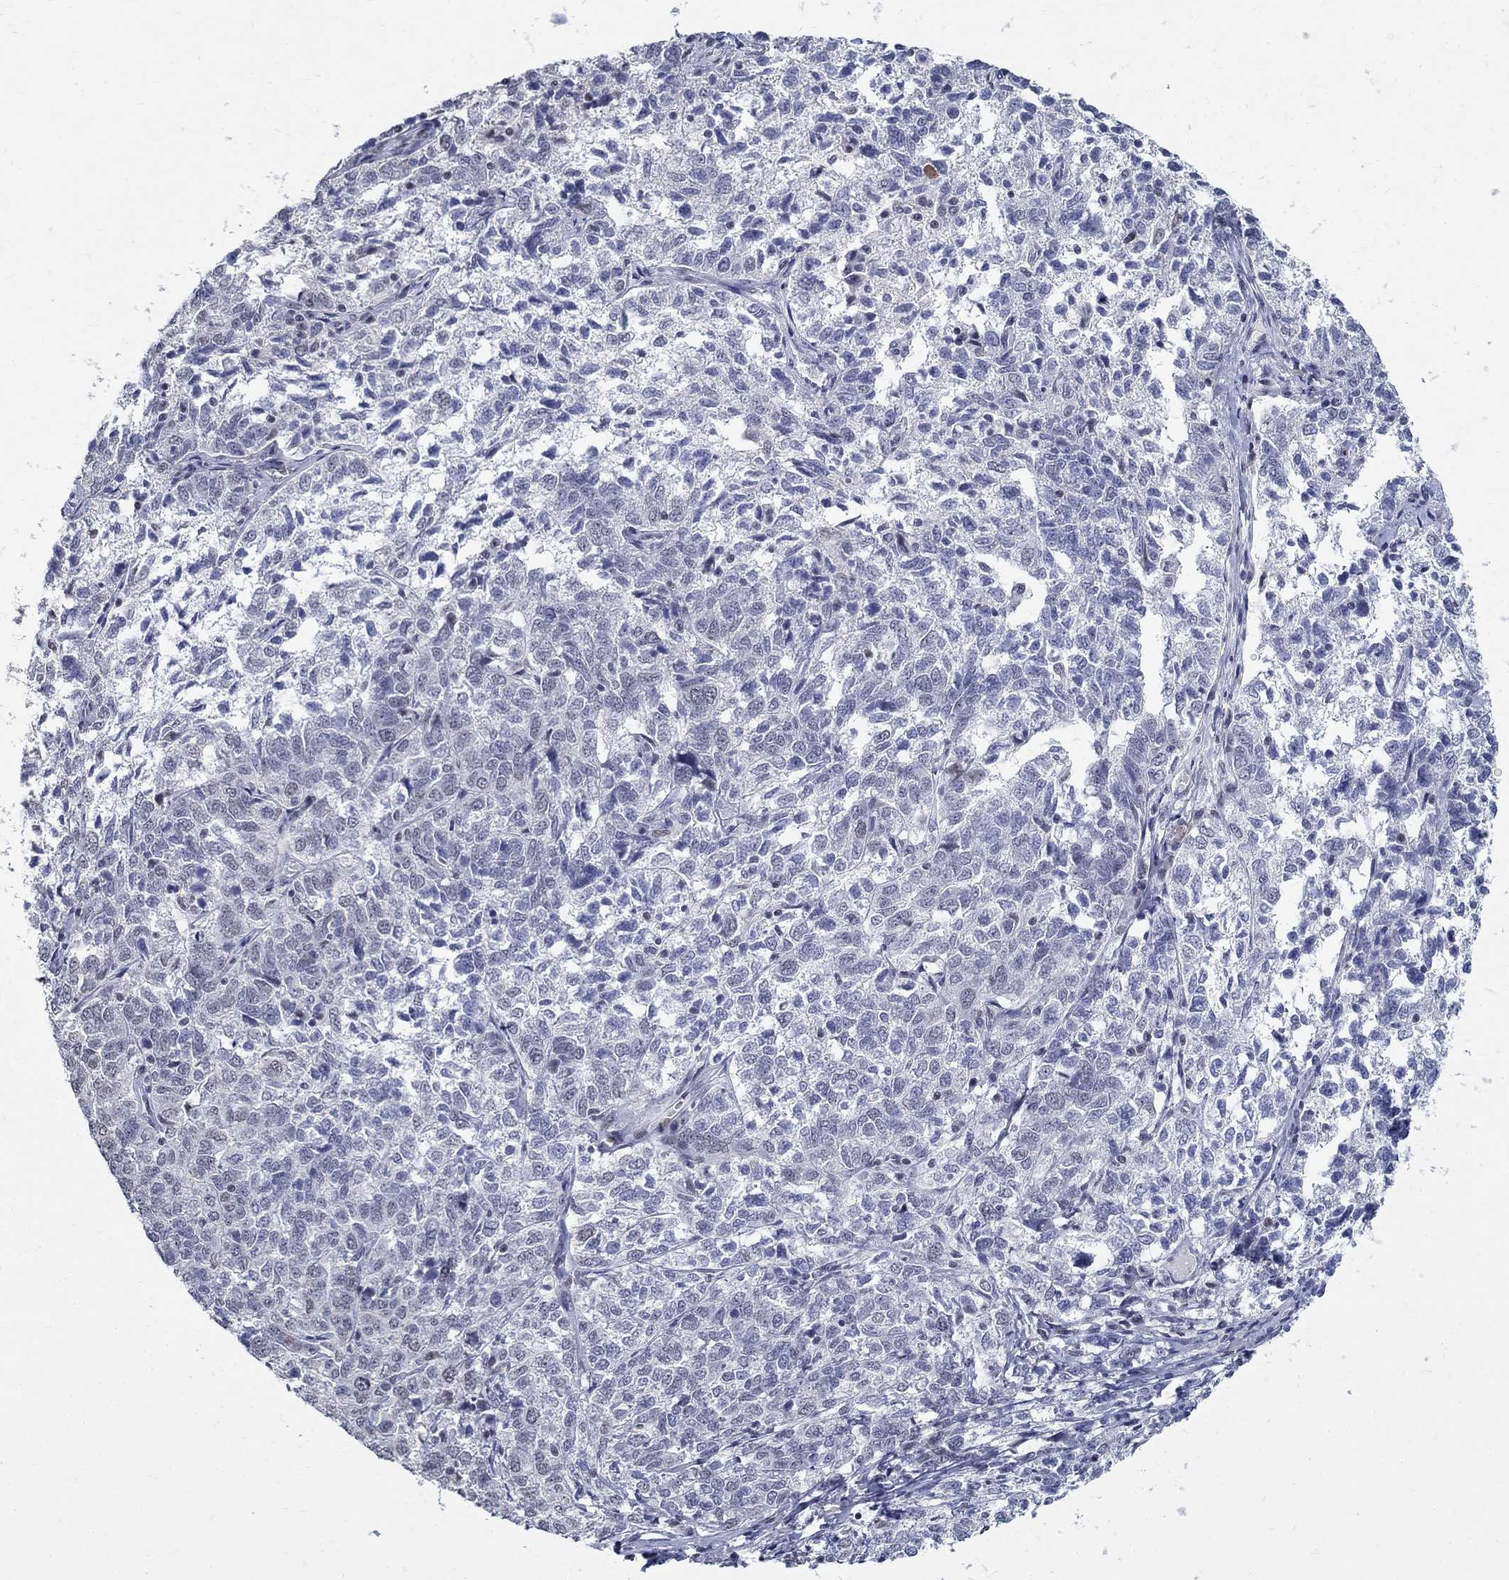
{"staining": {"intensity": "negative", "quantity": "none", "location": "none"}, "tissue": "ovarian cancer", "cell_type": "Tumor cells", "image_type": "cancer", "snomed": [{"axis": "morphology", "description": "Cystadenocarcinoma, serous, NOS"}, {"axis": "topography", "description": "Ovary"}], "caption": "A photomicrograph of serous cystadenocarcinoma (ovarian) stained for a protein shows no brown staining in tumor cells.", "gene": "BHLHE22", "patient": {"sex": "female", "age": 71}}